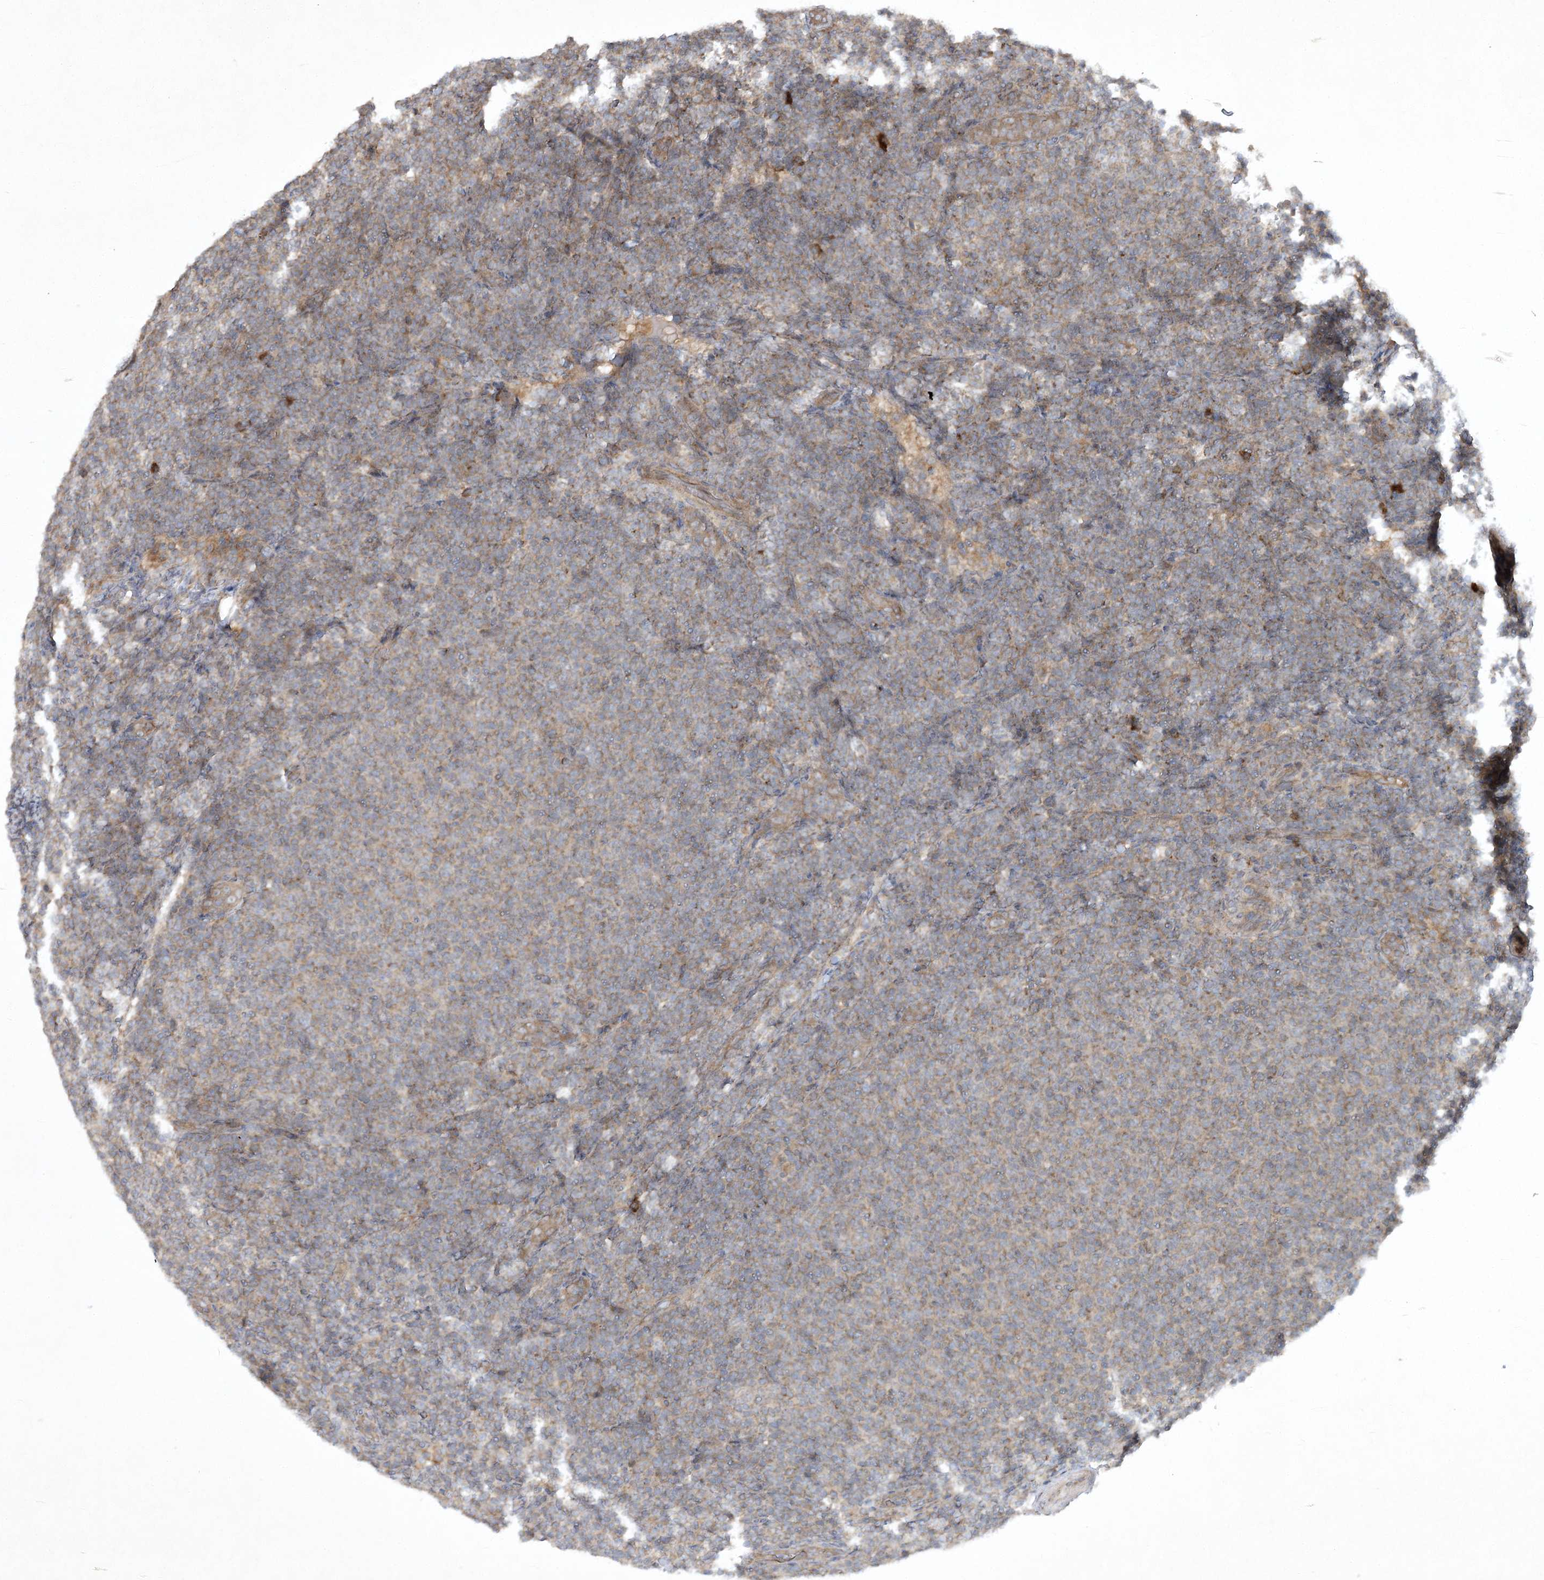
{"staining": {"intensity": "moderate", "quantity": "25%-75%", "location": "cytoplasmic/membranous"}, "tissue": "lymphoma", "cell_type": "Tumor cells", "image_type": "cancer", "snomed": [{"axis": "morphology", "description": "Malignant lymphoma, non-Hodgkin's type, Low grade"}, {"axis": "topography", "description": "Lymph node"}], "caption": "DAB (3,3'-diaminobenzidine) immunohistochemical staining of lymphoma reveals moderate cytoplasmic/membranous protein expression in approximately 25%-75% of tumor cells.", "gene": "TRAF3IP1", "patient": {"sex": "male", "age": 66}}